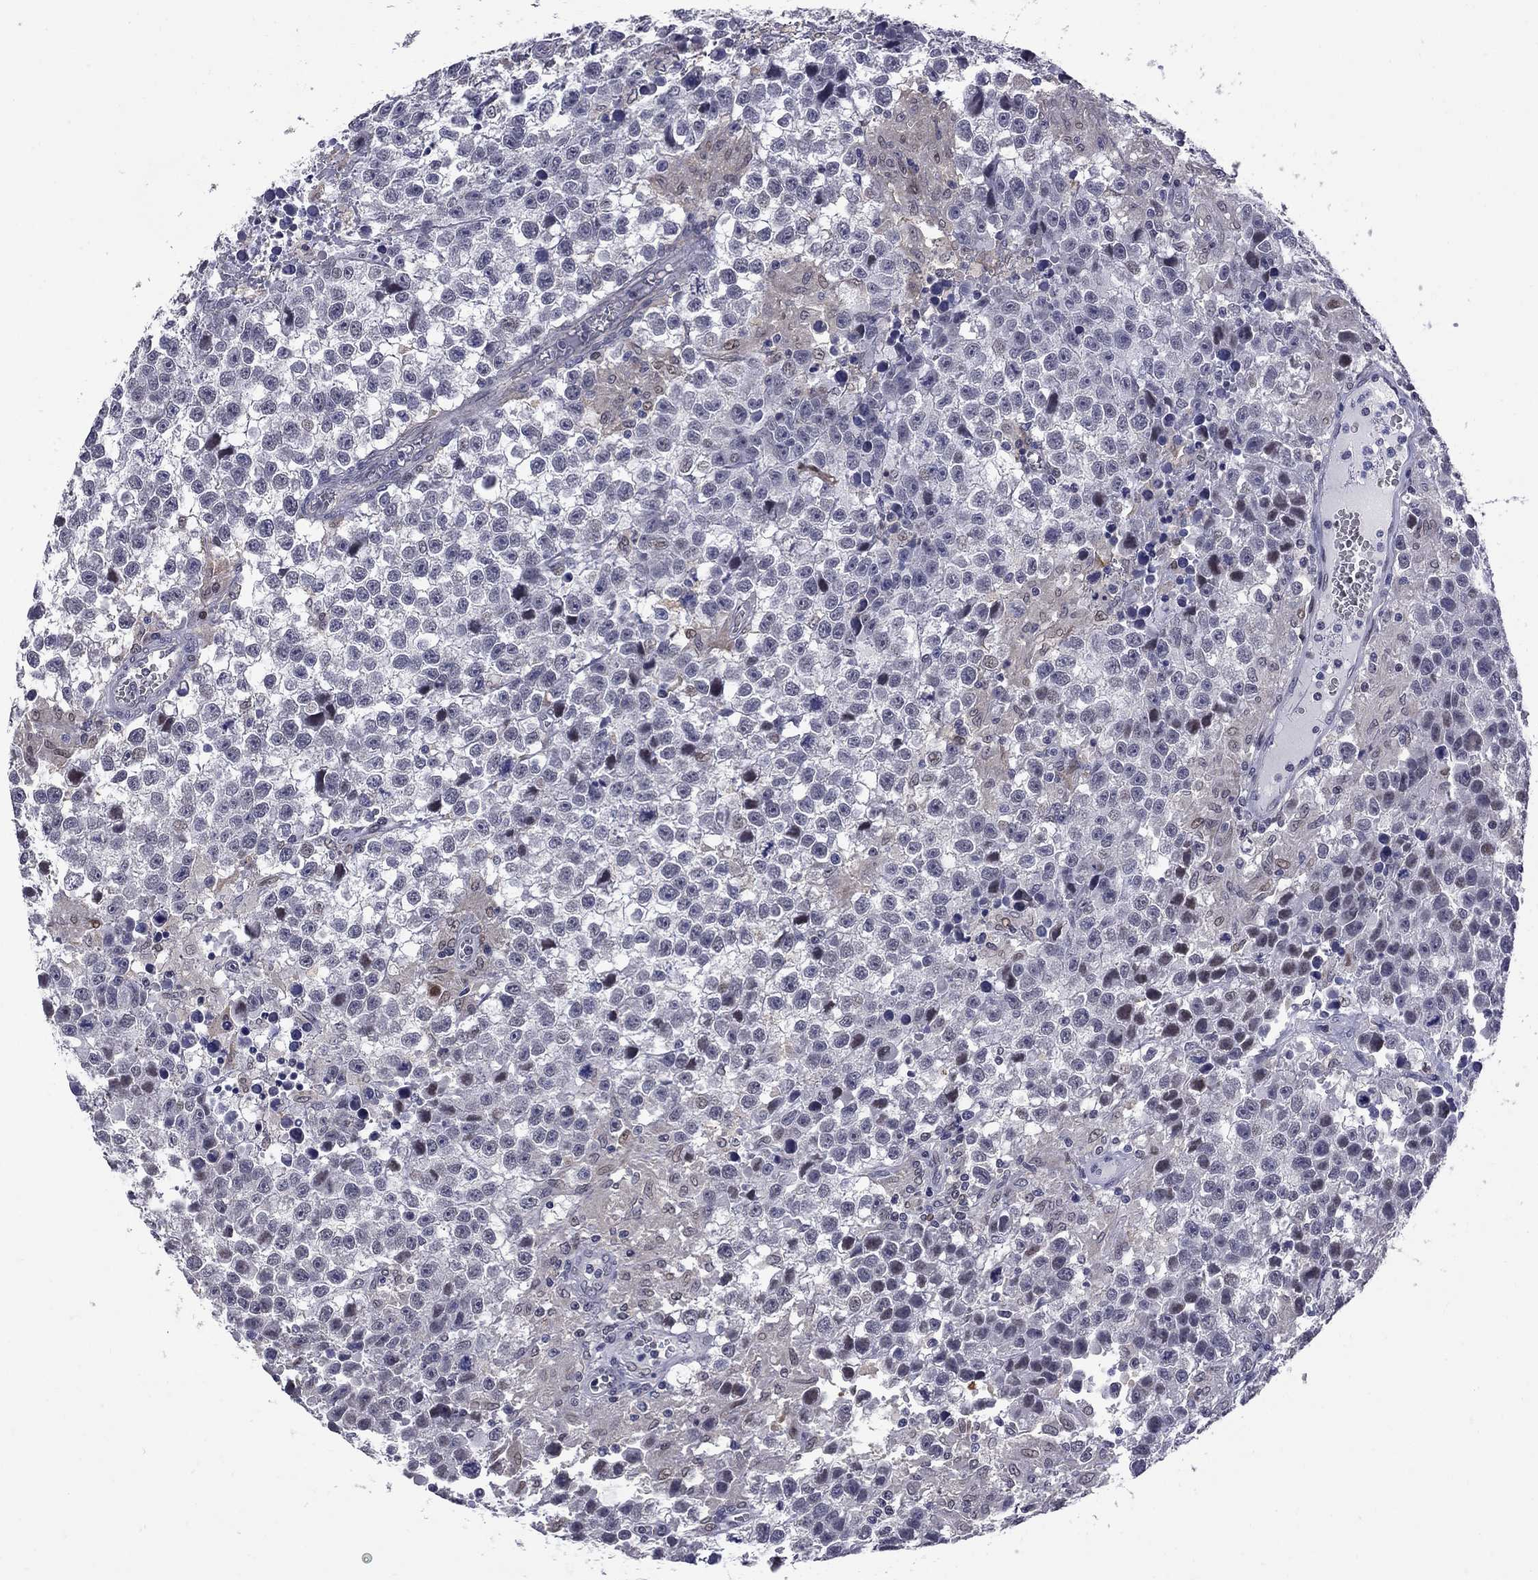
{"staining": {"intensity": "negative", "quantity": "none", "location": "none"}, "tissue": "testis cancer", "cell_type": "Tumor cells", "image_type": "cancer", "snomed": [{"axis": "morphology", "description": "Seminoma, NOS"}, {"axis": "topography", "description": "Testis"}], "caption": "Seminoma (testis) stained for a protein using immunohistochemistry exhibits no staining tumor cells.", "gene": "HTR4", "patient": {"sex": "male", "age": 43}}